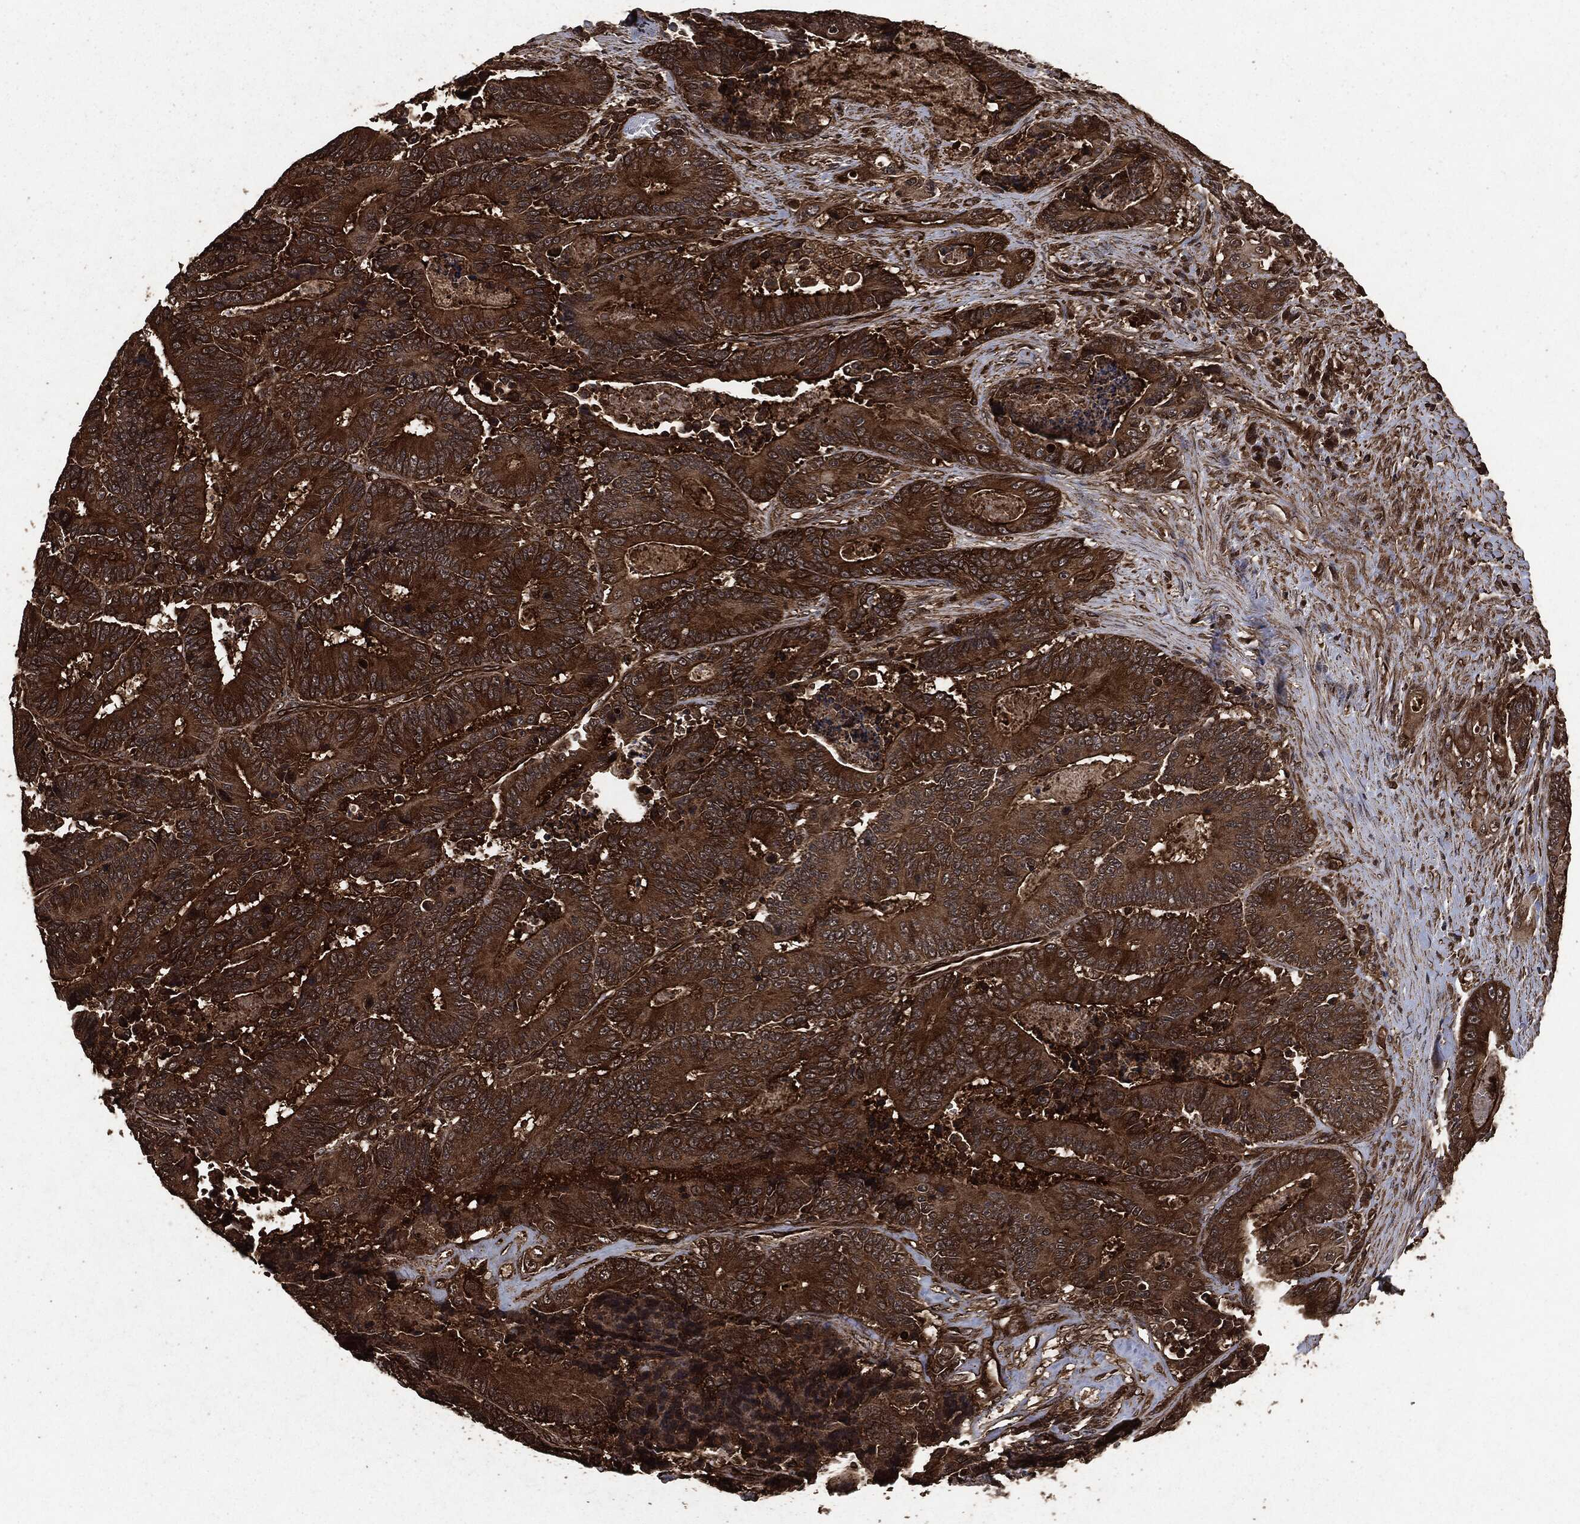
{"staining": {"intensity": "strong", "quantity": ">75%", "location": "cytoplasmic/membranous"}, "tissue": "colorectal cancer", "cell_type": "Tumor cells", "image_type": "cancer", "snomed": [{"axis": "morphology", "description": "Adenocarcinoma, NOS"}, {"axis": "topography", "description": "Colon"}], "caption": "A high amount of strong cytoplasmic/membranous positivity is seen in about >75% of tumor cells in colorectal adenocarcinoma tissue. (DAB IHC with brightfield microscopy, high magnification).", "gene": "HRAS", "patient": {"sex": "male", "age": 83}}